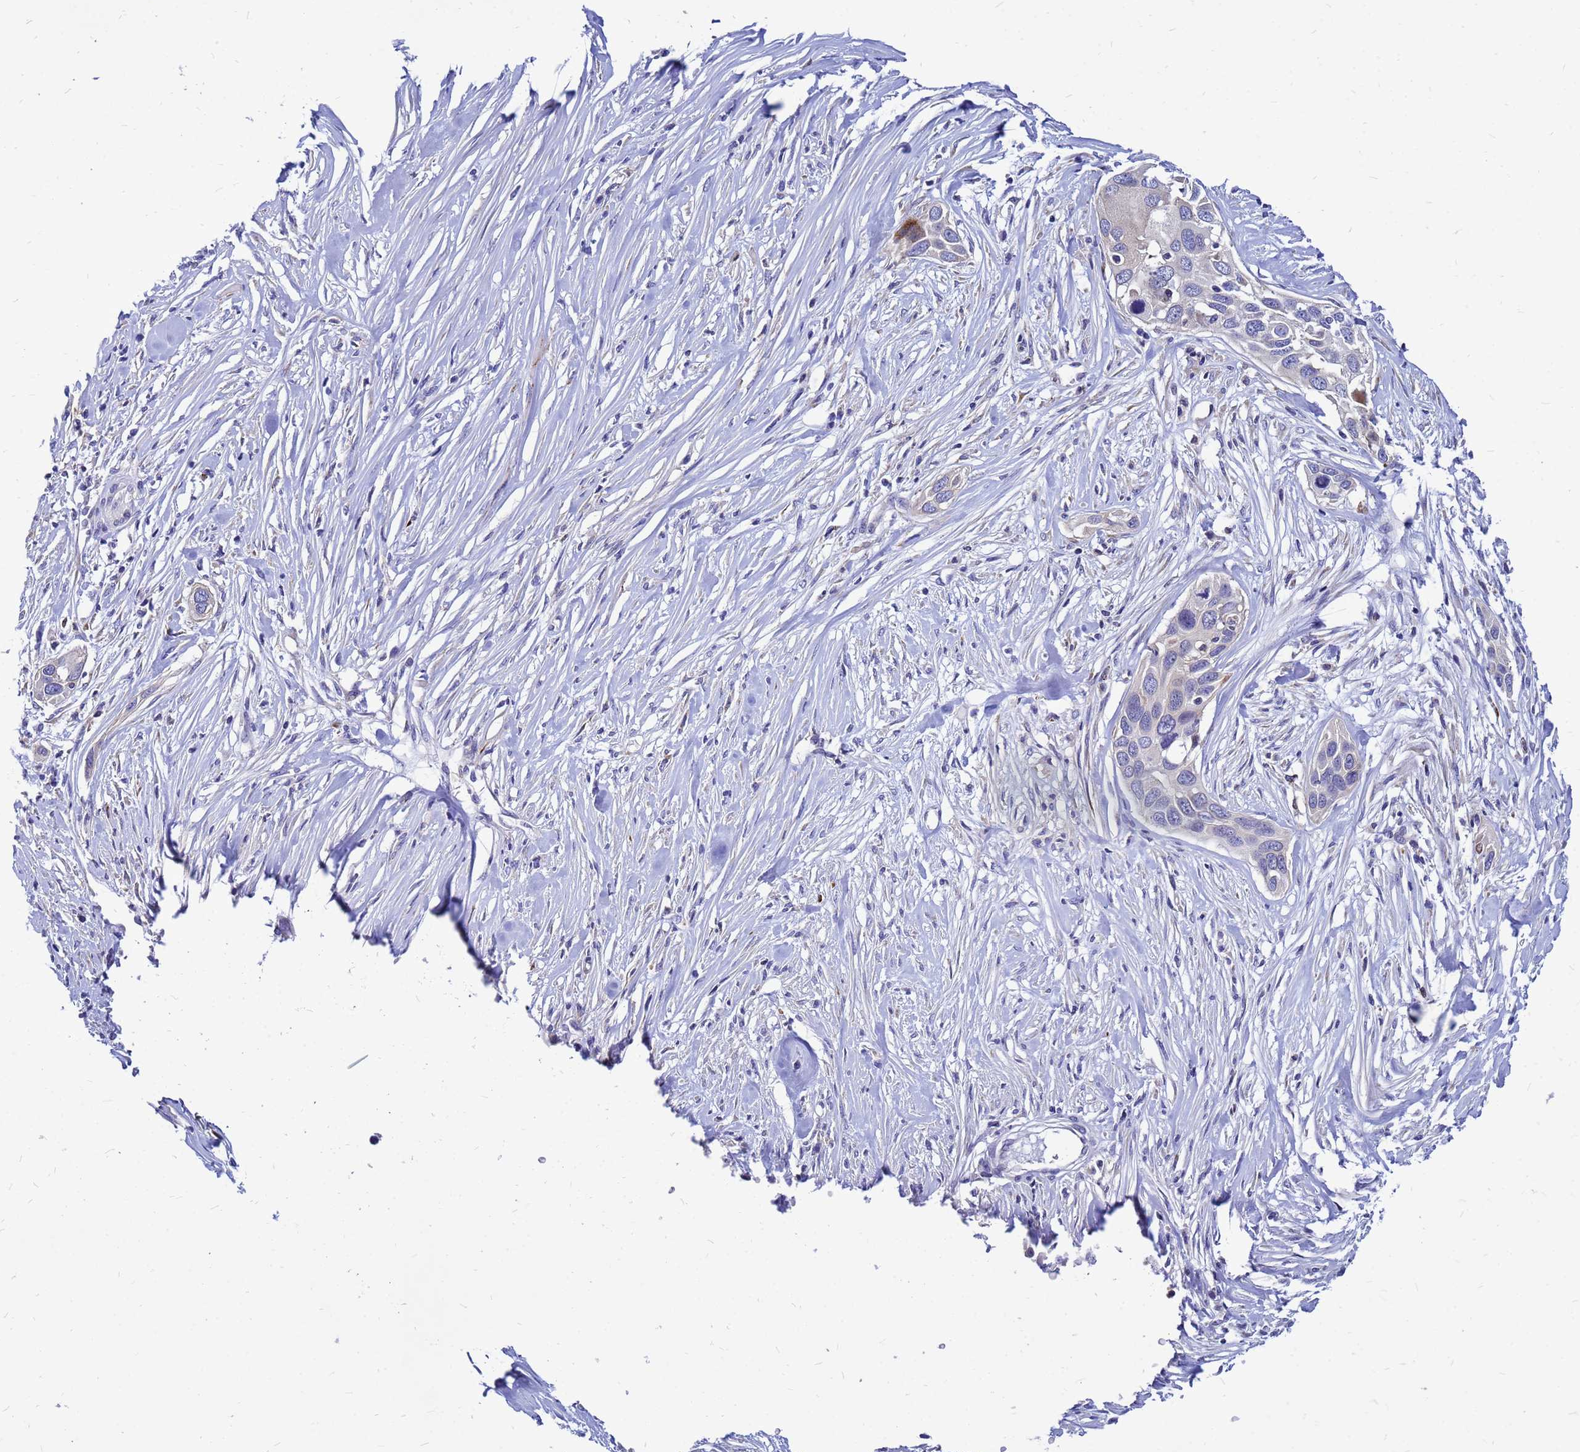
{"staining": {"intensity": "moderate", "quantity": "<25%", "location": "cytoplasmic/membranous"}, "tissue": "pancreatic cancer", "cell_type": "Tumor cells", "image_type": "cancer", "snomed": [{"axis": "morphology", "description": "Adenocarcinoma, NOS"}, {"axis": "topography", "description": "Pancreas"}], "caption": "Immunohistochemistry micrograph of human pancreatic cancer (adenocarcinoma) stained for a protein (brown), which reveals low levels of moderate cytoplasmic/membranous expression in approximately <25% of tumor cells.", "gene": "FHIP1A", "patient": {"sex": "female", "age": 60}}